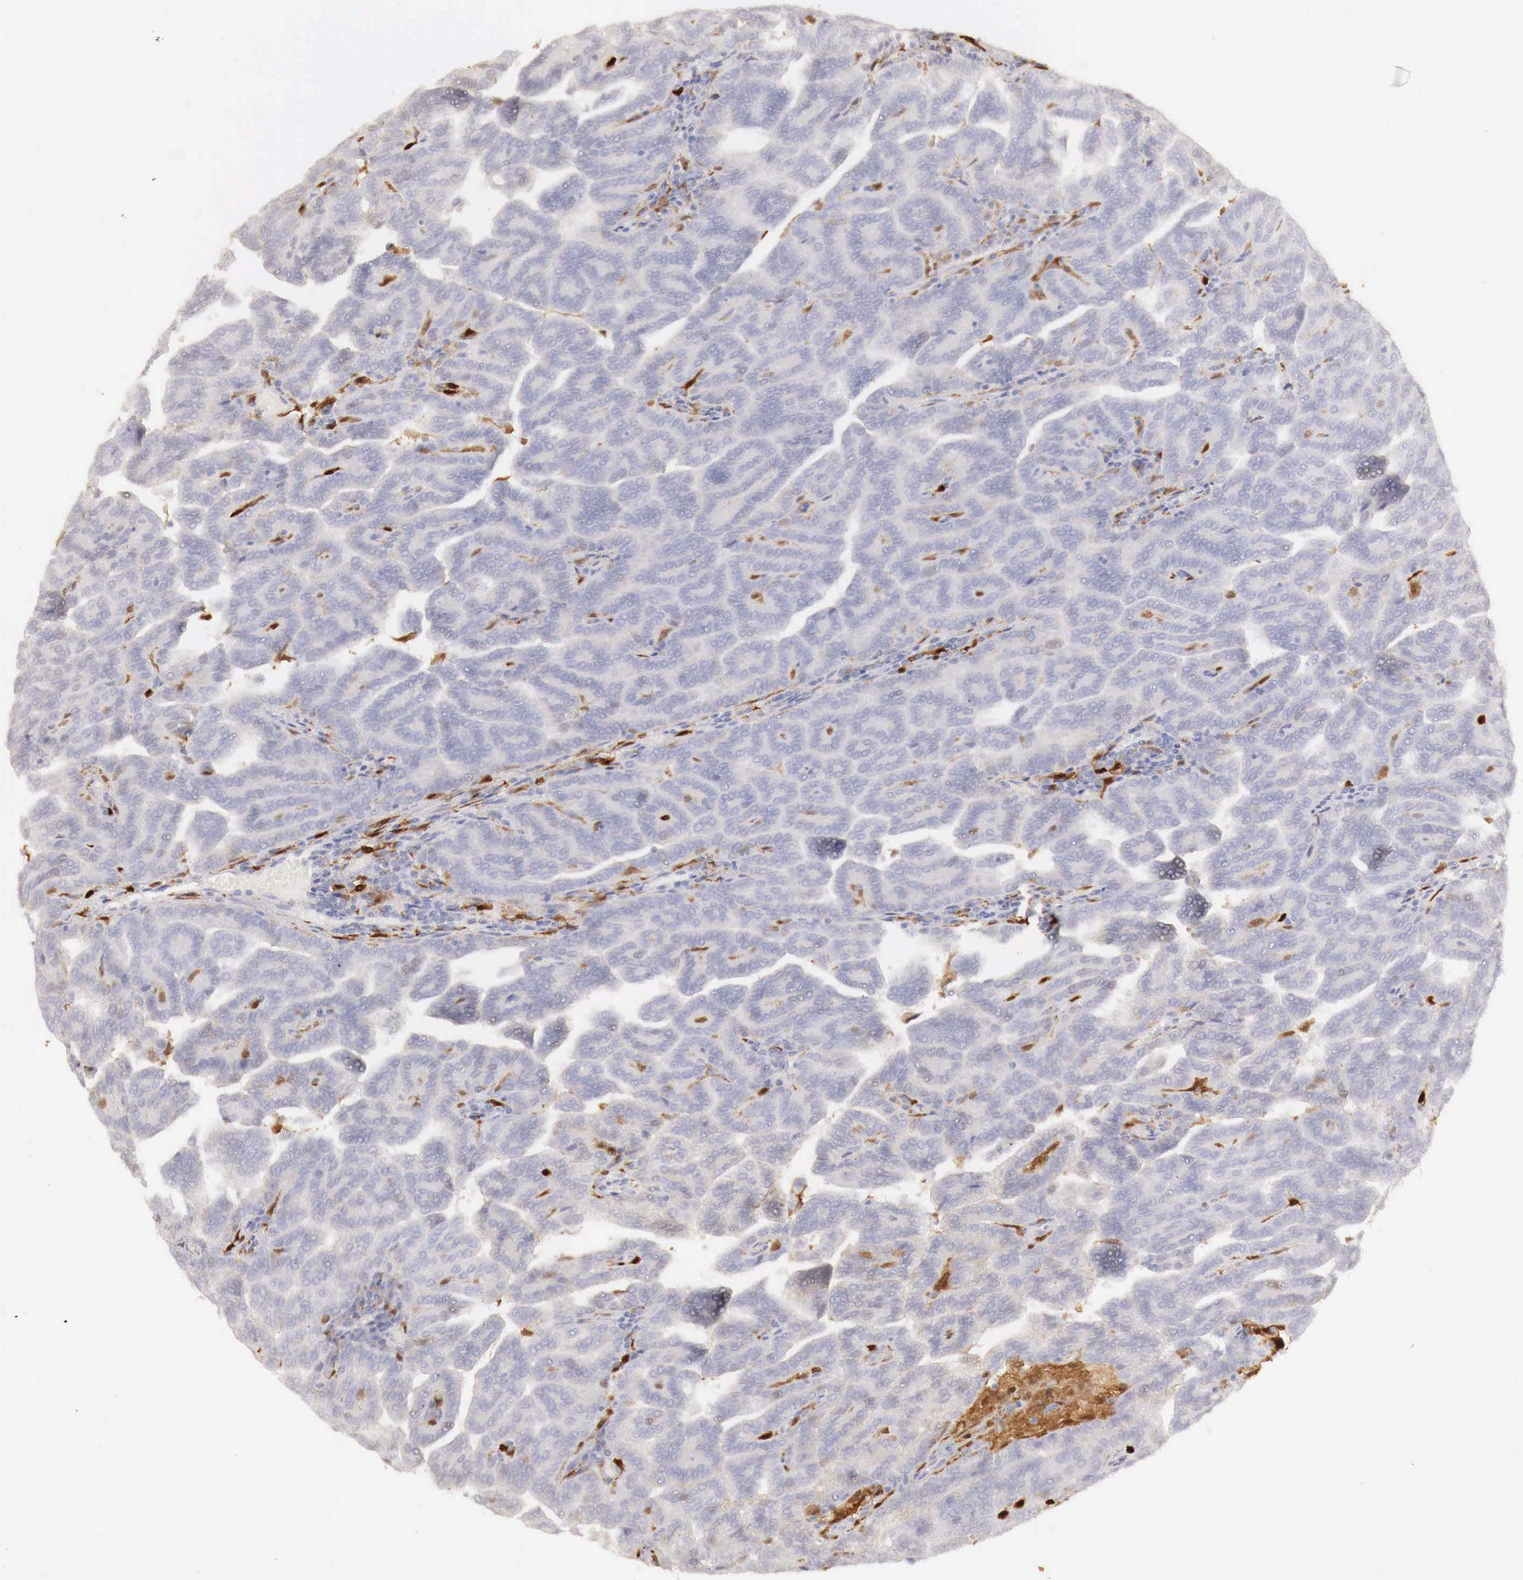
{"staining": {"intensity": "weak", "quantity": "<25%", "location": "cytoplasmic/membranous"}, "tissue": "renal cancer", "cell_type": "Tumor cells", "image_type": "cancer", "snomed": [{"axis": "morphology", "description": "Adenocarcinoma, NOS"}, {"axis": "topography", "description": "Kidney"}], "caption": "High power microscopy photomicrograph of an IHC photomicrograph of renal adenocarcinoma, revealing no significant positivity in tumor cells.", "gene": "RENBP", "patient": {"sex": "male", "age": 61}}